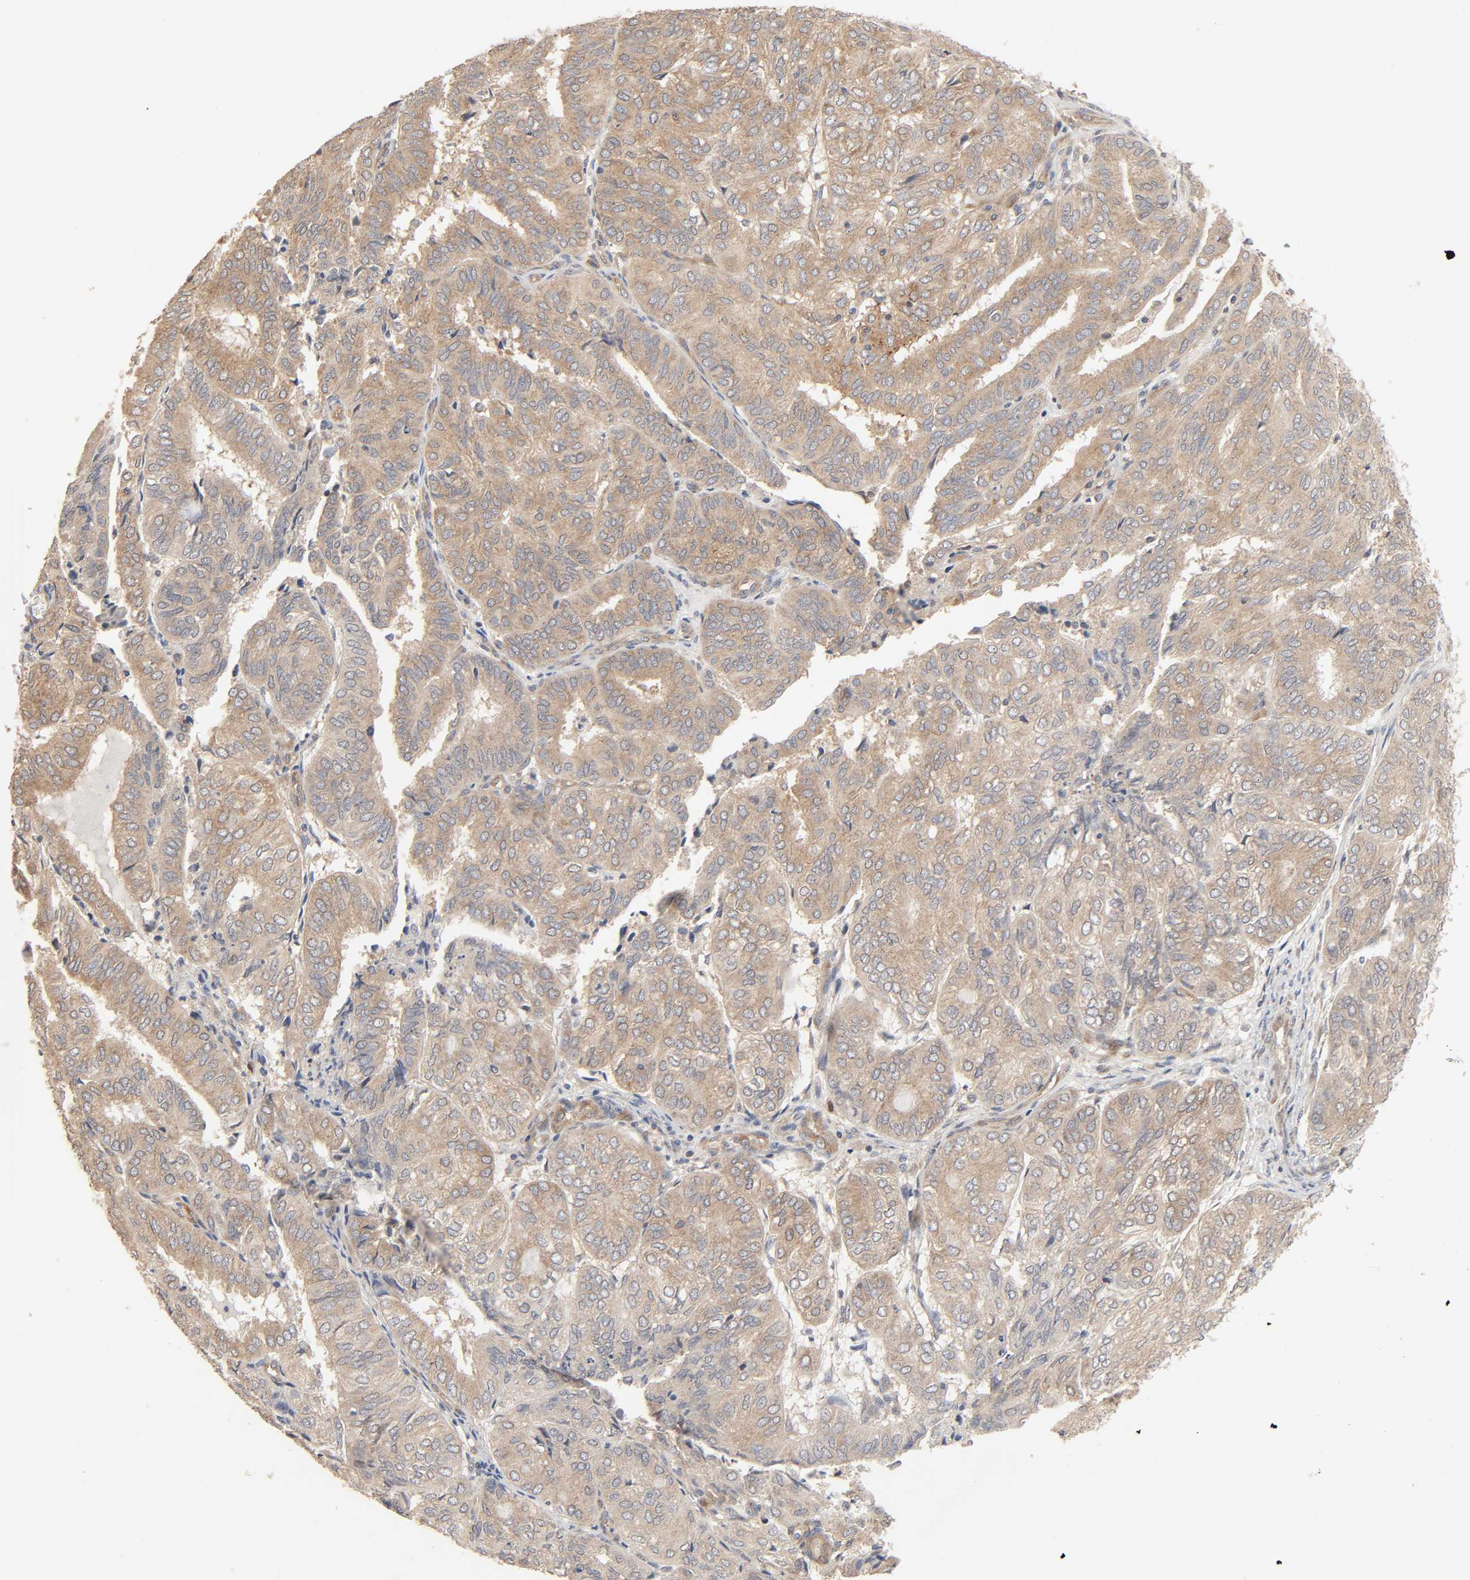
{"staining": {"intensity": "moderate", "quantity": ">75%", "location": "cytoplasmic/membranous"}, "tissue": "endometrial cancer", "cell_type": "Tumor cells", "image_type": "cancer", "snomed": [{"axis": "morphology", "description": "Adenocarcinoma, NOS"}, {"axis": "topography", "description": "Uterus"}], "caption": "An image of human endometrial adenocarcinoma stained for a protein demonstrates moderate cytoplasmic/membranous brown staining in tumor cells.", "gene": "NEMF", "patient": {"sex": "female", "age": 60}}